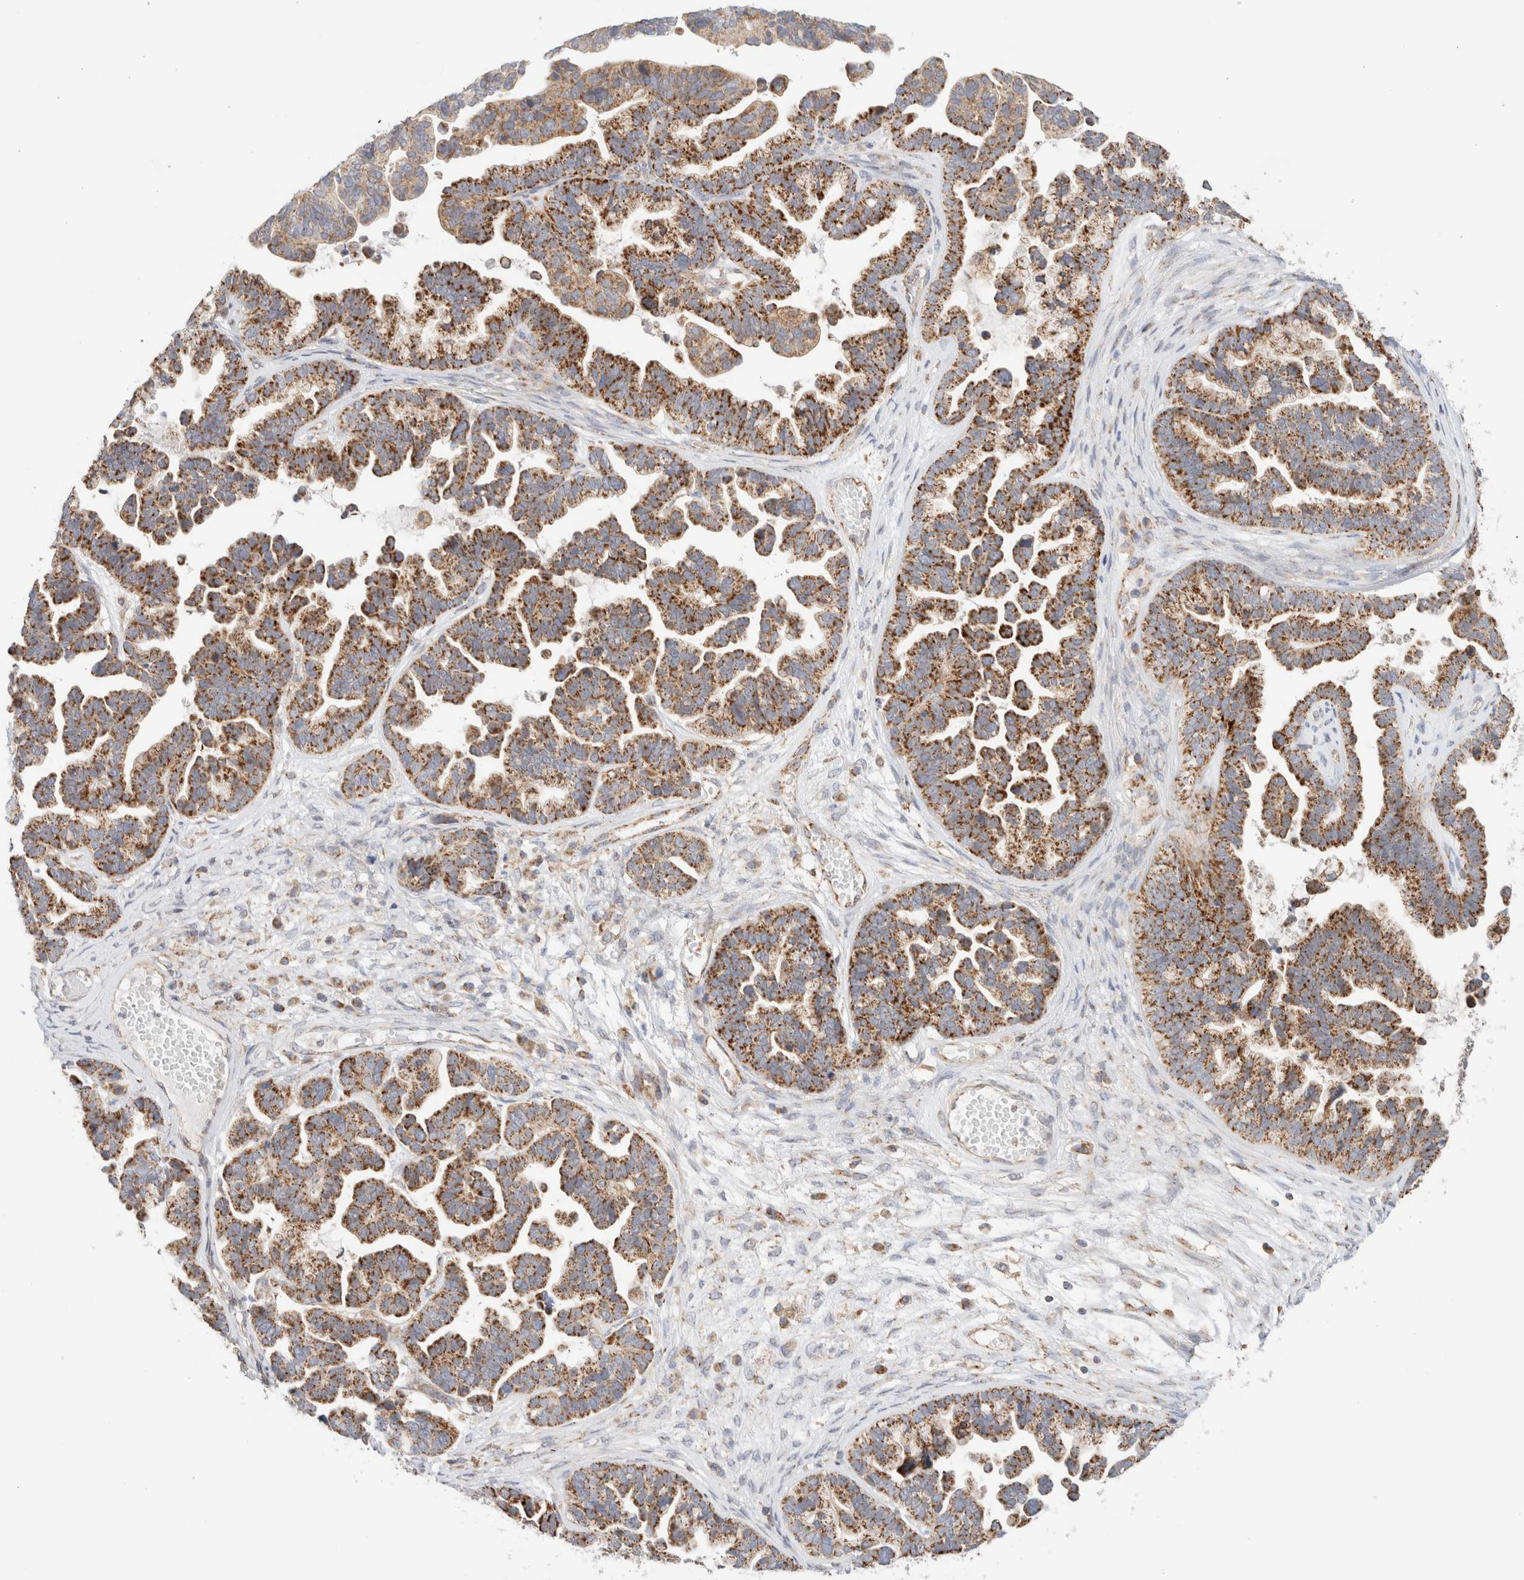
{"staining": {"intensity": "strong", "quantity": ">75%", "location": "cytoplasmic/membranous"}, "tissue": "ovarian cancer", "cell_type": "Tumor cells", "image_type": "cancer", "snomed": [{"axis": "morphology", "description": "Cystadenocarcinoma, serous, NOS"}, {"axis": "topography", "description": "Ovary"}], "caption": "Immunohistochemistry (IHC) (DAB (3,3'-diaminobenzidine)) staining of human ovarian serous cystadenocarcinoma reveals strong cytoplasmic/membranous protein expression in approximately >75% of tumor cells.", "gene": "MRM3", "patient": {"sex": "female", "age": 56}}